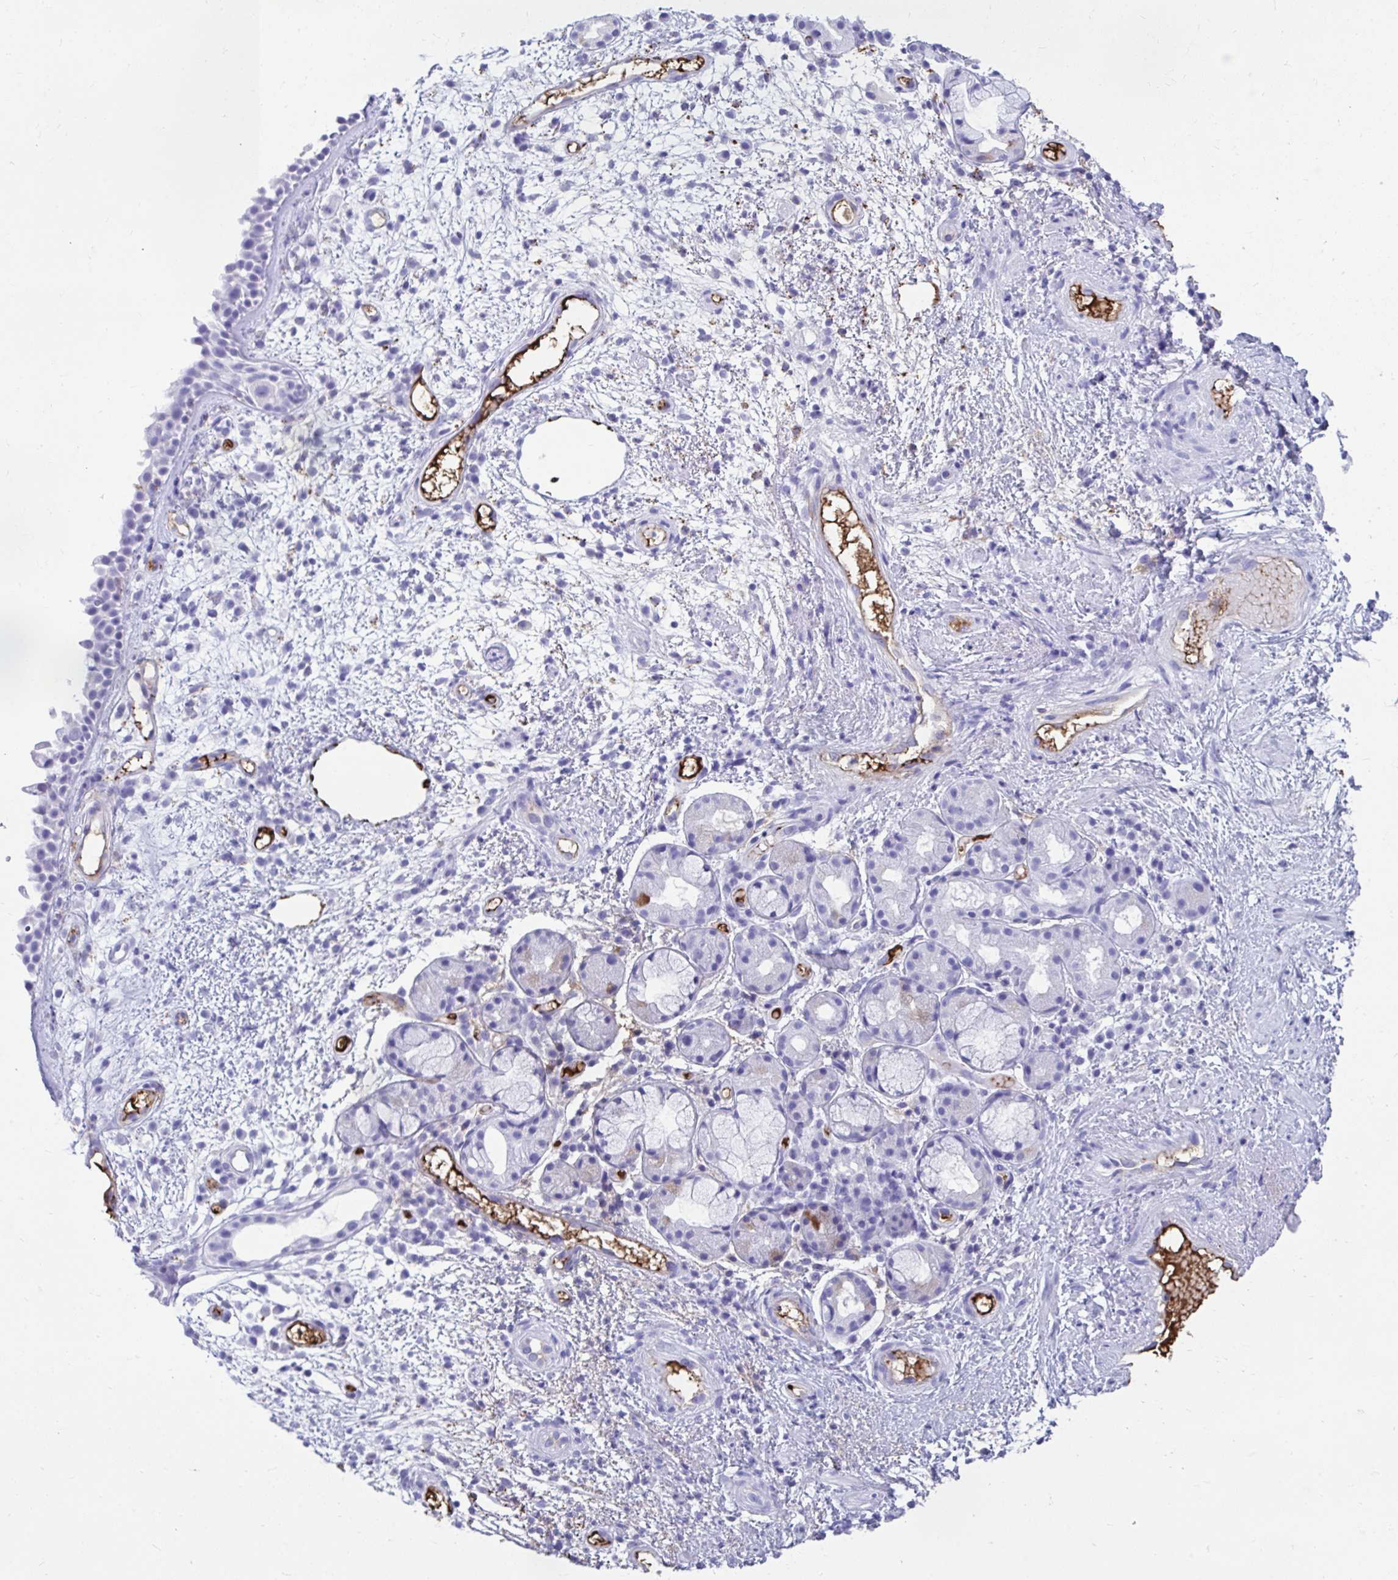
{"staining": {"intensity": "negative", "quantity": "none", "location": "none"}, "tissue": "nasopharynx", "cell_type": "Respiratory epithelial cells", "image_type": "normal", "snomed": [{"axis": "morphology", "description": "Normal tissue, NOS"}, {"axis": "morphology", "description": "Inflammation, NOS"}, {"axis": "topography", "description": "Nasopharynx"}], "caption": "This micrograph is of normal nasopharynx stained with IHC to label a protein in brown with the nuclei are counter-stained blue. There is no staining in respiratory epithelial cells. Nuclei are stained in blue.", "gene": "SMIM9", "patient": {"sex": "male", "age": 54}}